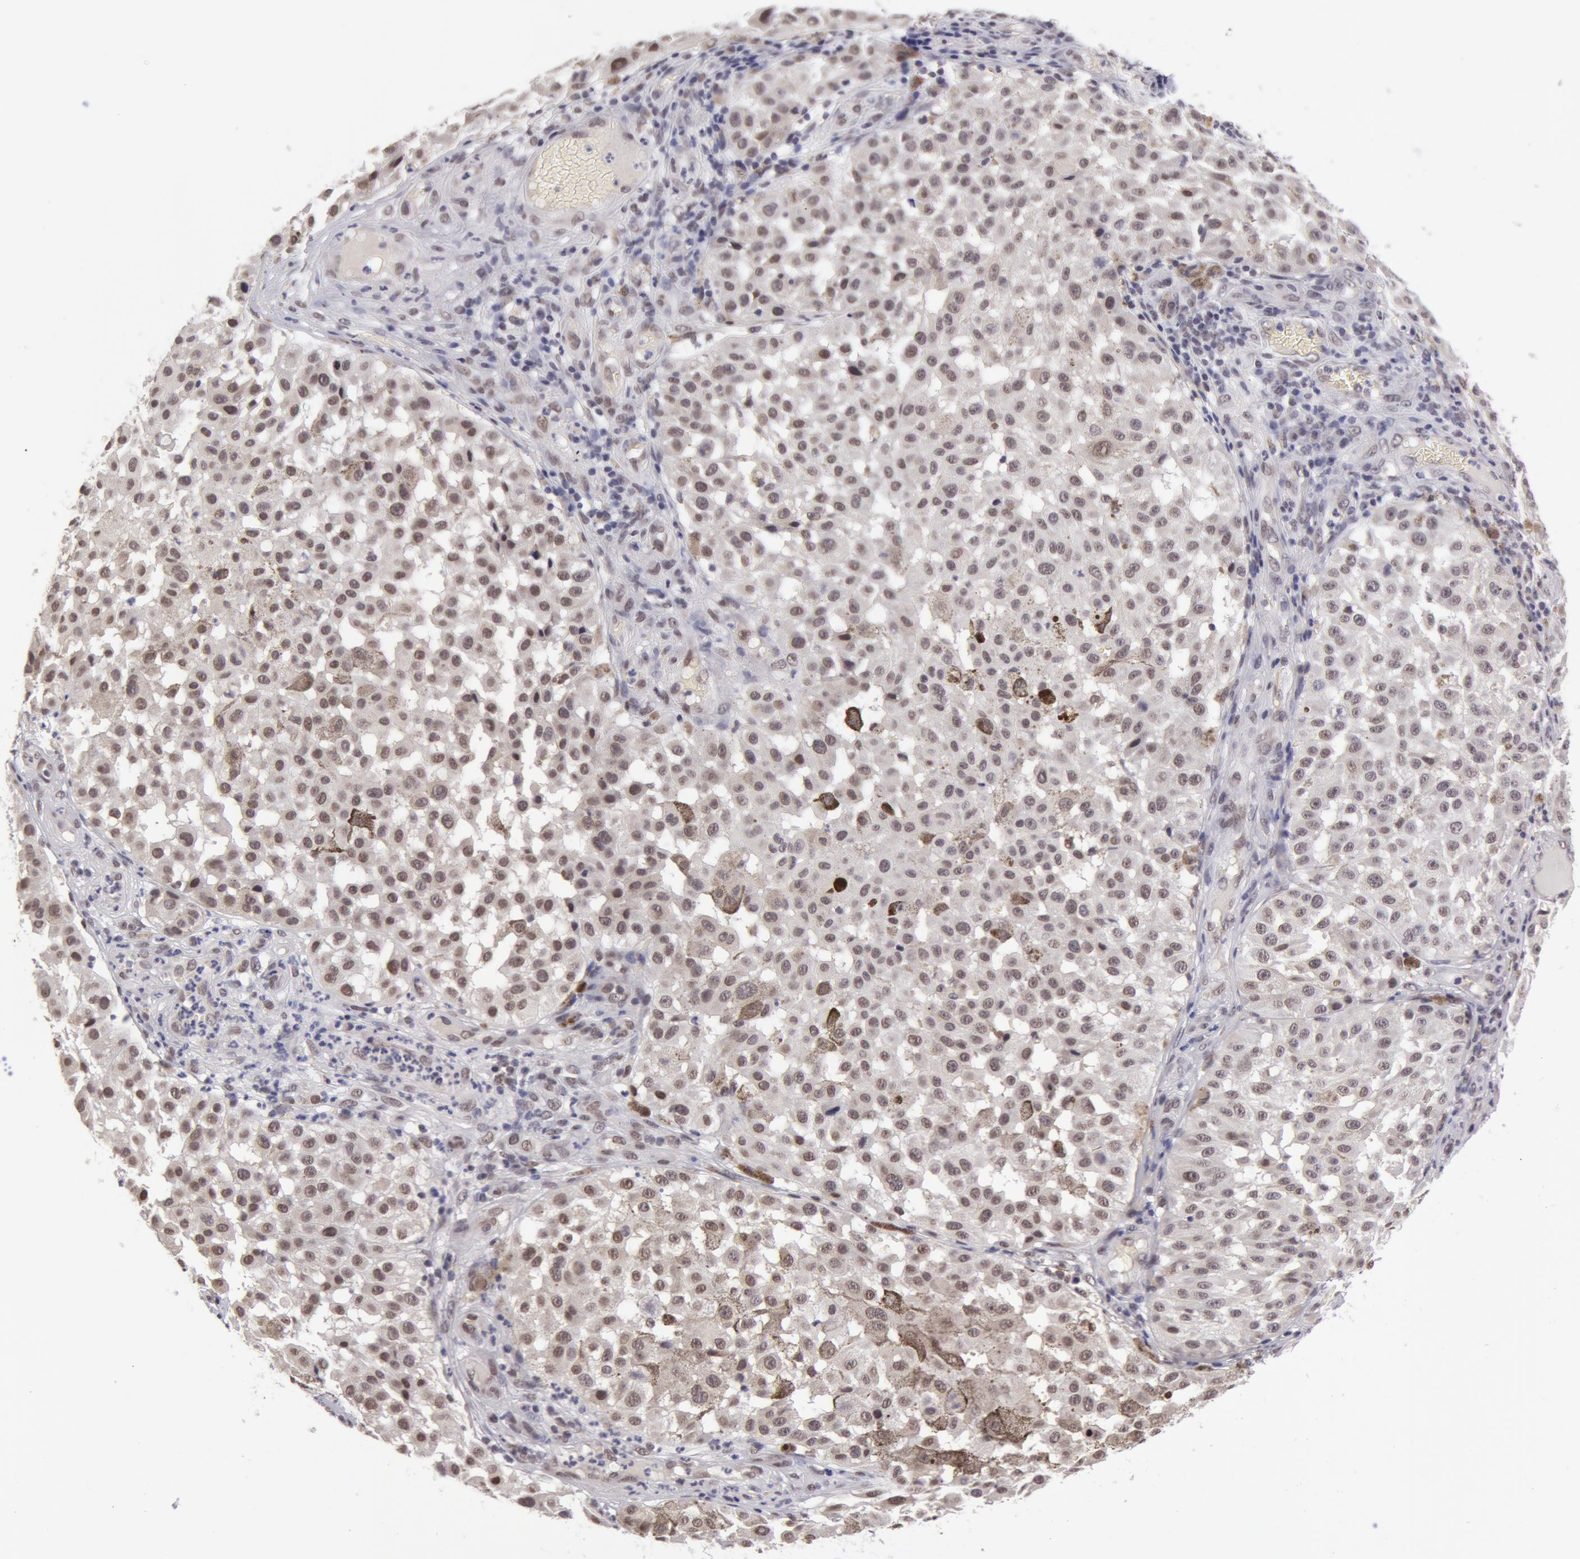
{"staining": {"intensity": "weak", "quantity": ">75%", "location": "cytoplasmic/membranous,nuclear"}, "tissue": "melanoma", "cell_type": "Tumor cells", "image_type": "cancer", "snomed": [{"axis": "morphology", "description": "Malignant melanoma, NOS"}, {"axis": "topography", "description": "Skin"}], "caption": "Immunohistochemistry (IHC) photomicrograph of neoplastic tissue: malignant melanoma stained using IHC shows low levels of weak protein expression localized specifically in the cytoplasmic/membranous and nuclear of tumor cells, appearing as a cytoplasmic/membranous and nuclear brown color.", "gene": "VRTN", "patient": {"sex": "female", "age": 64}}